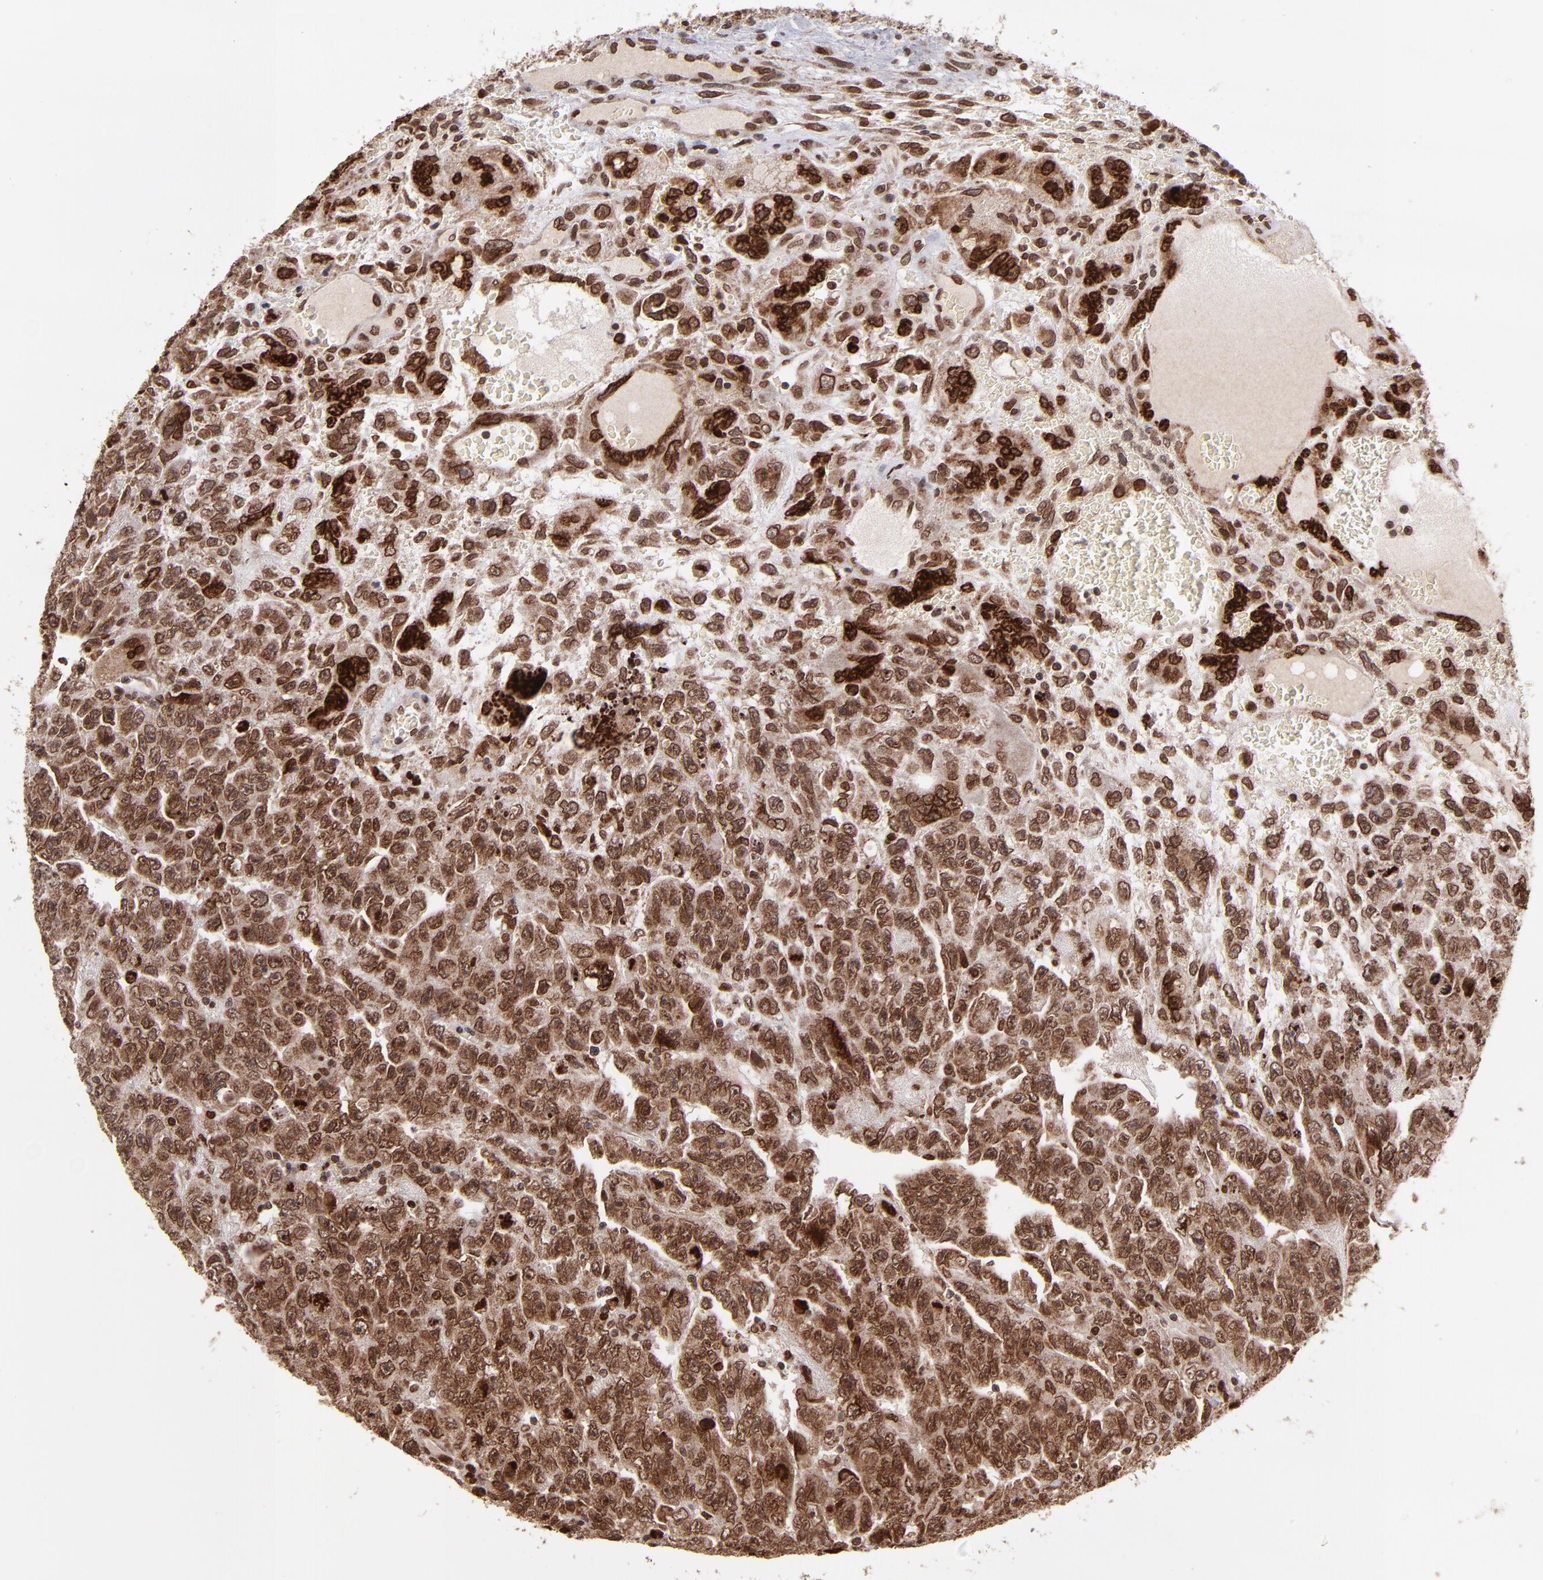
{"staining": {"intensity": "strong", "quantity": ">75%", "location": "cytoplasmic/membranous,nuclear"}, "tissue": "testis cancer", "cell_type": "Tumor cells", "image_type": "cancer", "snomed": [{"axis": "morphology", "description": "Carcinoma, Embryonal, NOS"}, {"axis": "topography", "description": "Testis"}], "caption": "Immunohistochemistry (IHC) of human testis embryonal carcinoma displays high levels of strong cytoplasmic/membranous and nuclear staining in approximately >75% of tumor cells. (brown staining indicates protein expression, while blue staining denotes nuclei).", "gene": "TOP1MT", "patient": {"sex": "male", "age": 28}}